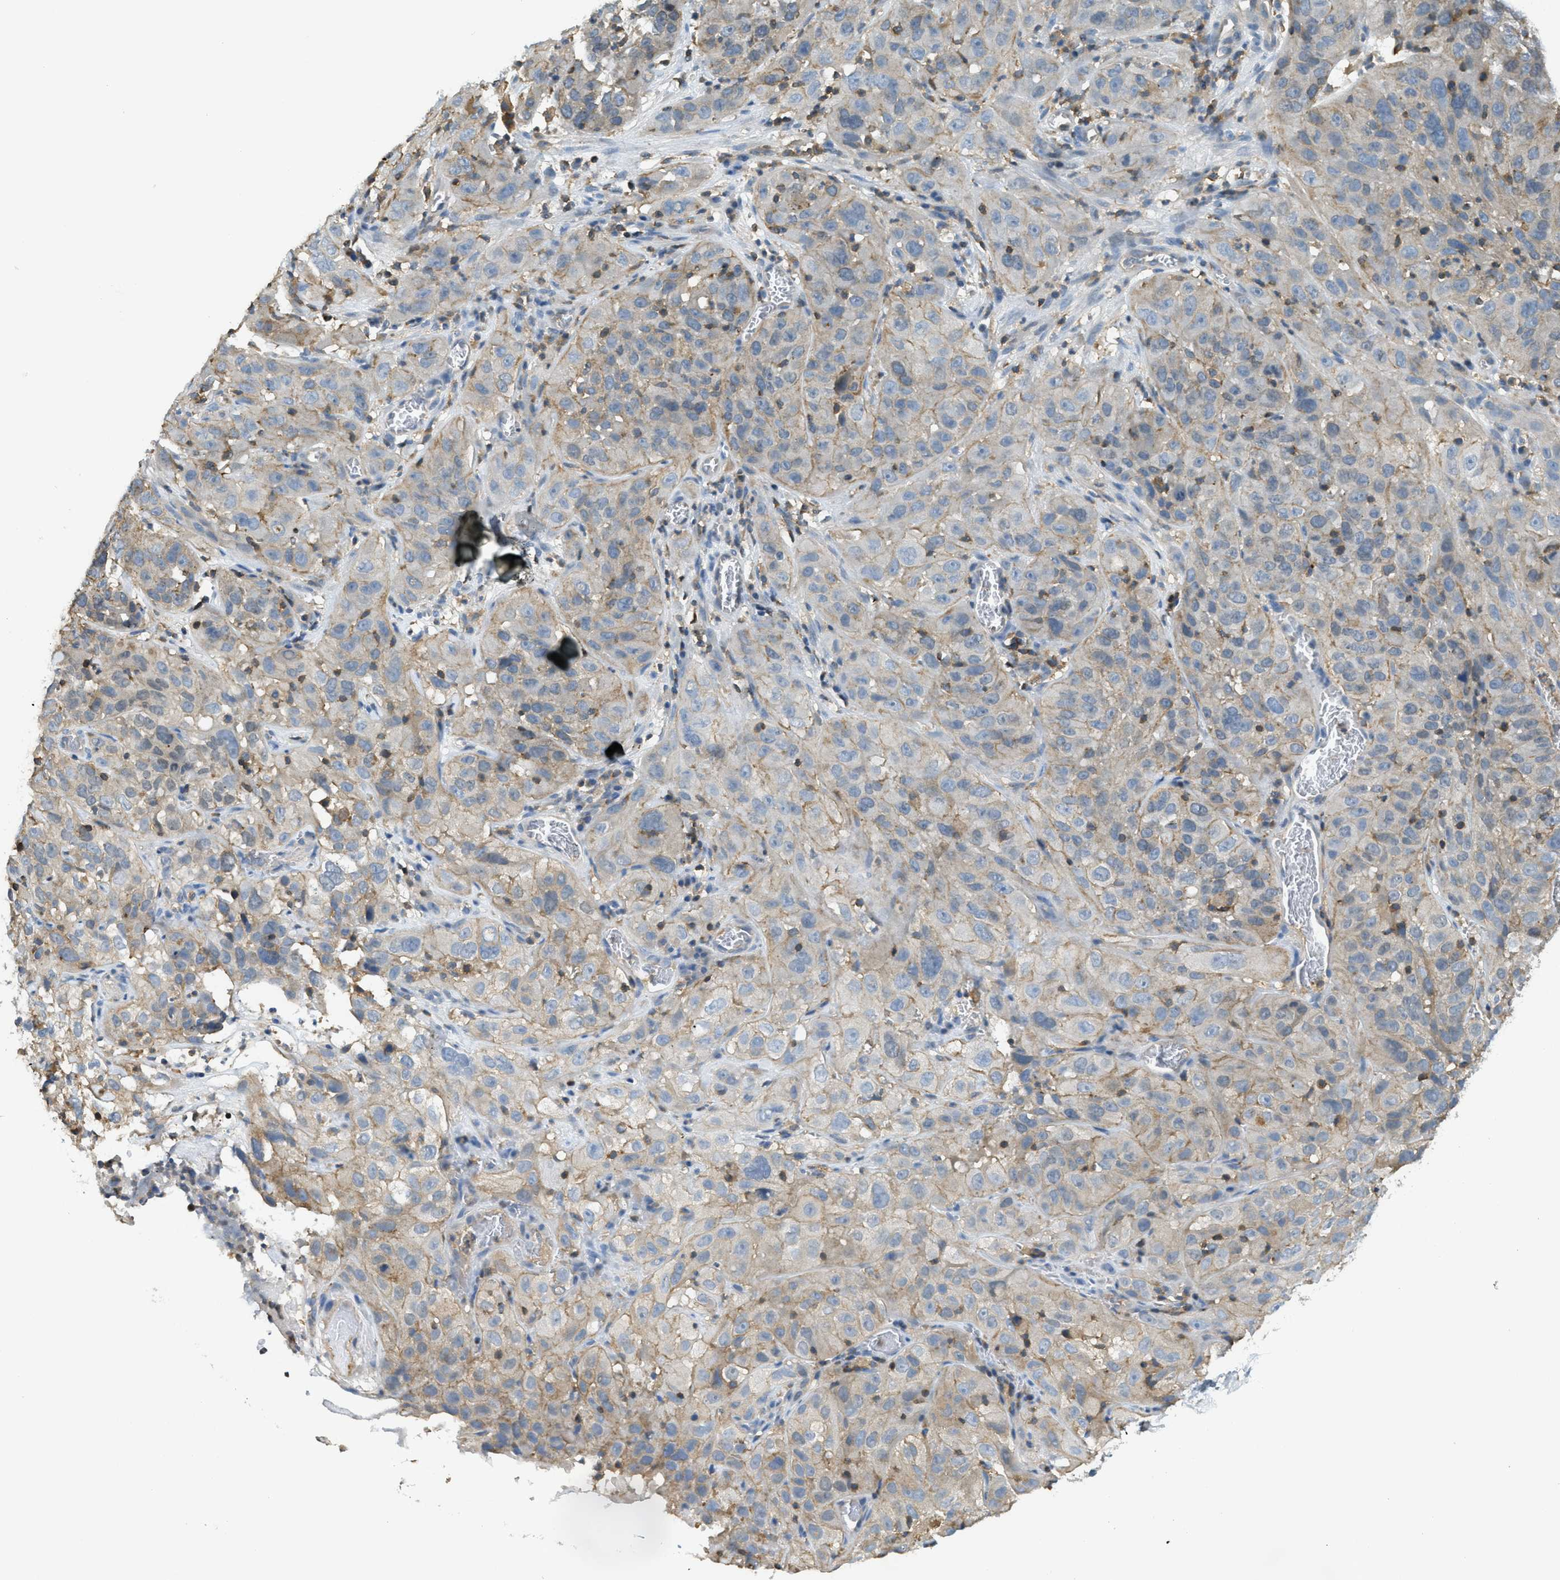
{"staining": {"intensity": "weak", "quantity": "<25%", "location": "cytoplasmic/membranous"}, "tissue": "cervical cancer", "cell_type": "Tumor cells", "image_type": "cancer", "snomed": [{"axis": "morphology", "description": "Squamous cell carcinoma, NOS"}, {"axis": "topography", "description": "Cervix"}], "caption": "DAB (3,3'-diaminobenzidine) immunohistochemical staining of human cervical cancer displays no significant positivity in tumor cells. (DAB (3,3'-diaminobenzidine) IHC with hematoxylin counter stain).", "gene": "GRIK2", "patient": {"sex": "female", "age": 32}}